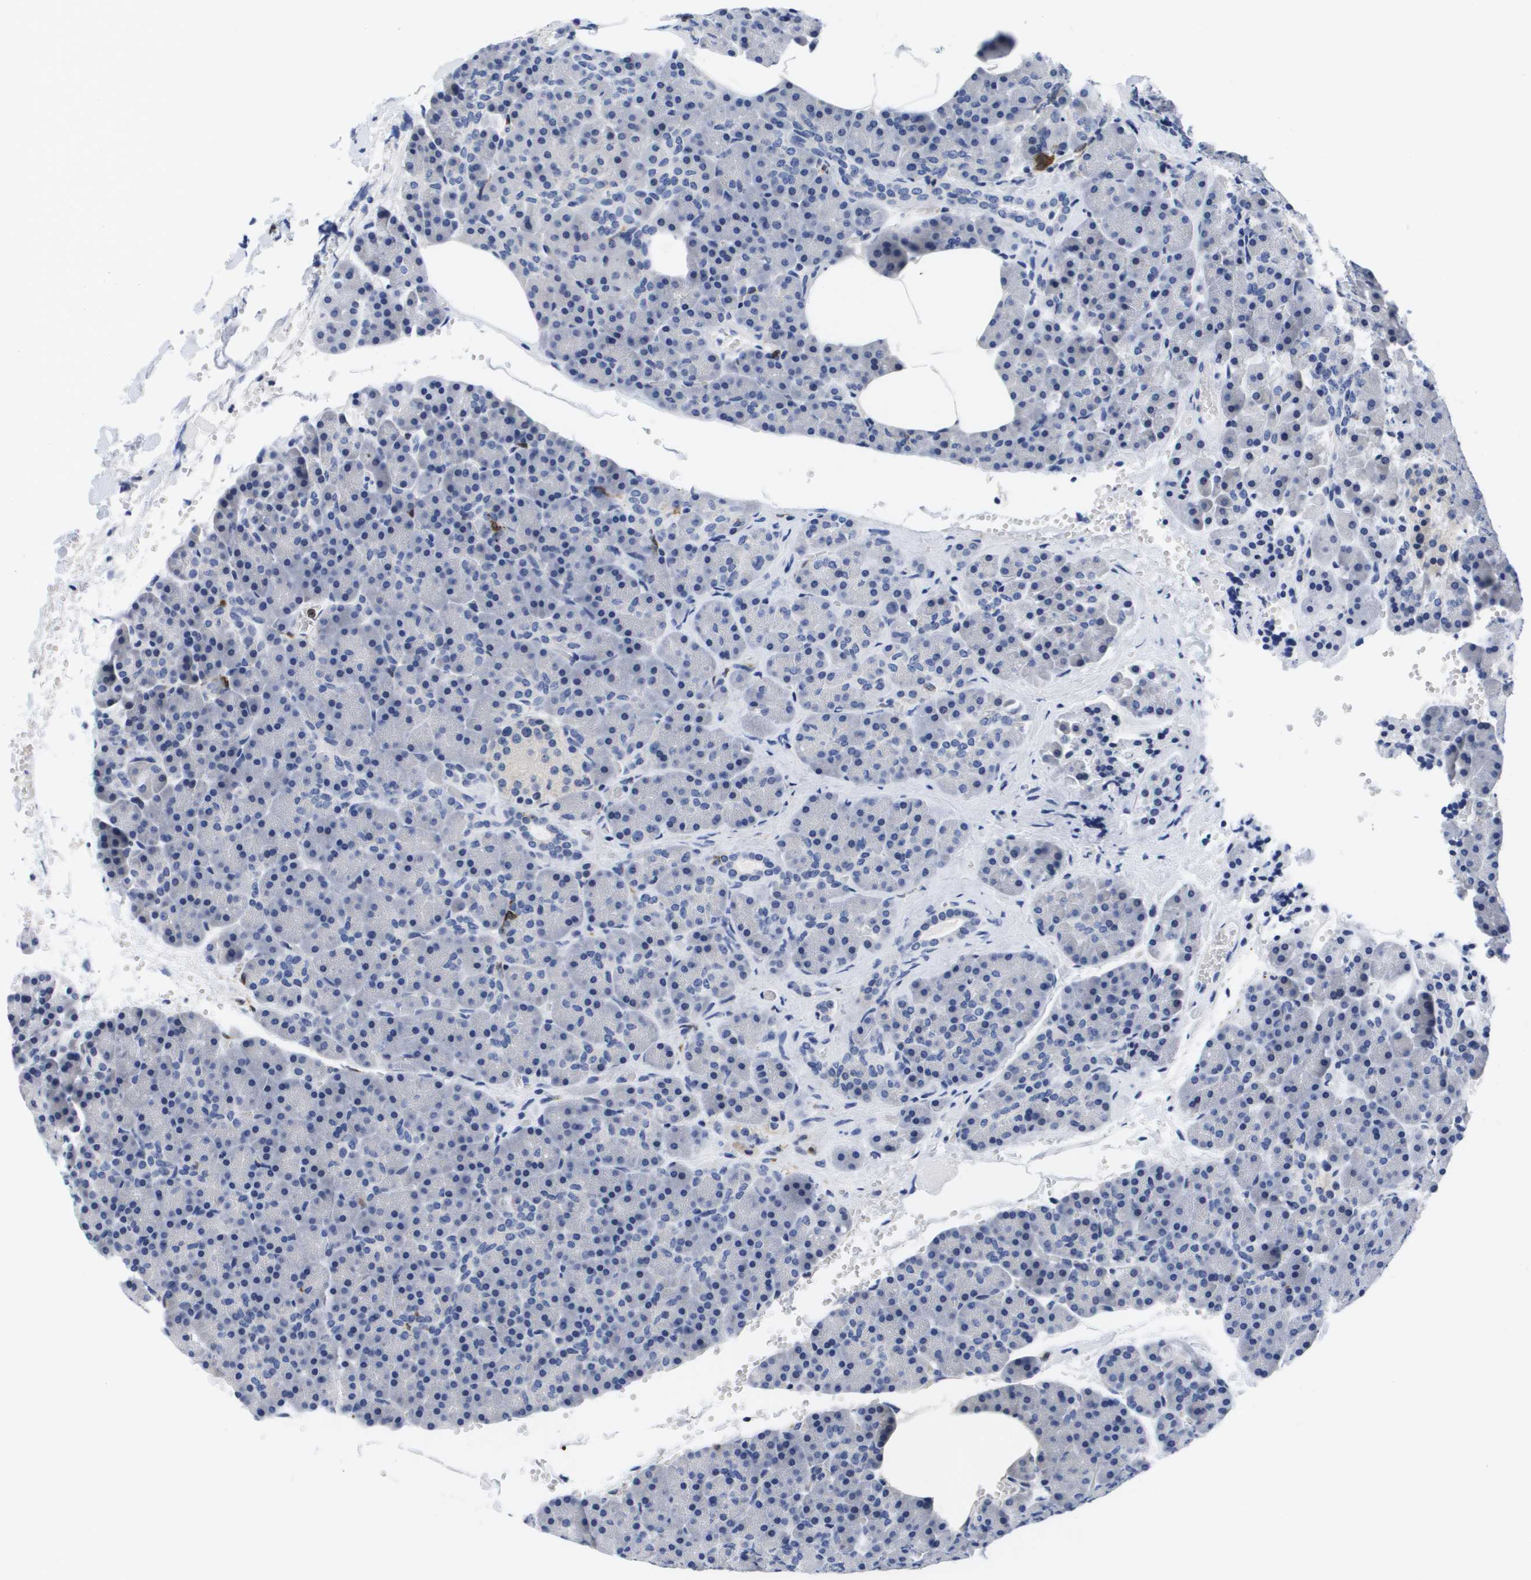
{"staining": {"intensity": "negative", "quantity": "none", "location": "none"}, "tissue": "pancreas", "cell_type": "Exocrine glandular cells", "image_type": "normal", "snomed": [{"axis": "morphology", "description": "Normal tissue, NOS"}, {"axis": "topography", "description": "Pancreas"}], "caption": "The immunohistochemistry image has no significant staining in exocrine glandular cells of pancreas. (DAB IHC with hematoxylin counter stain).", "gene": "HMOX1", "patient": {"sex": "female", "age": 35}}